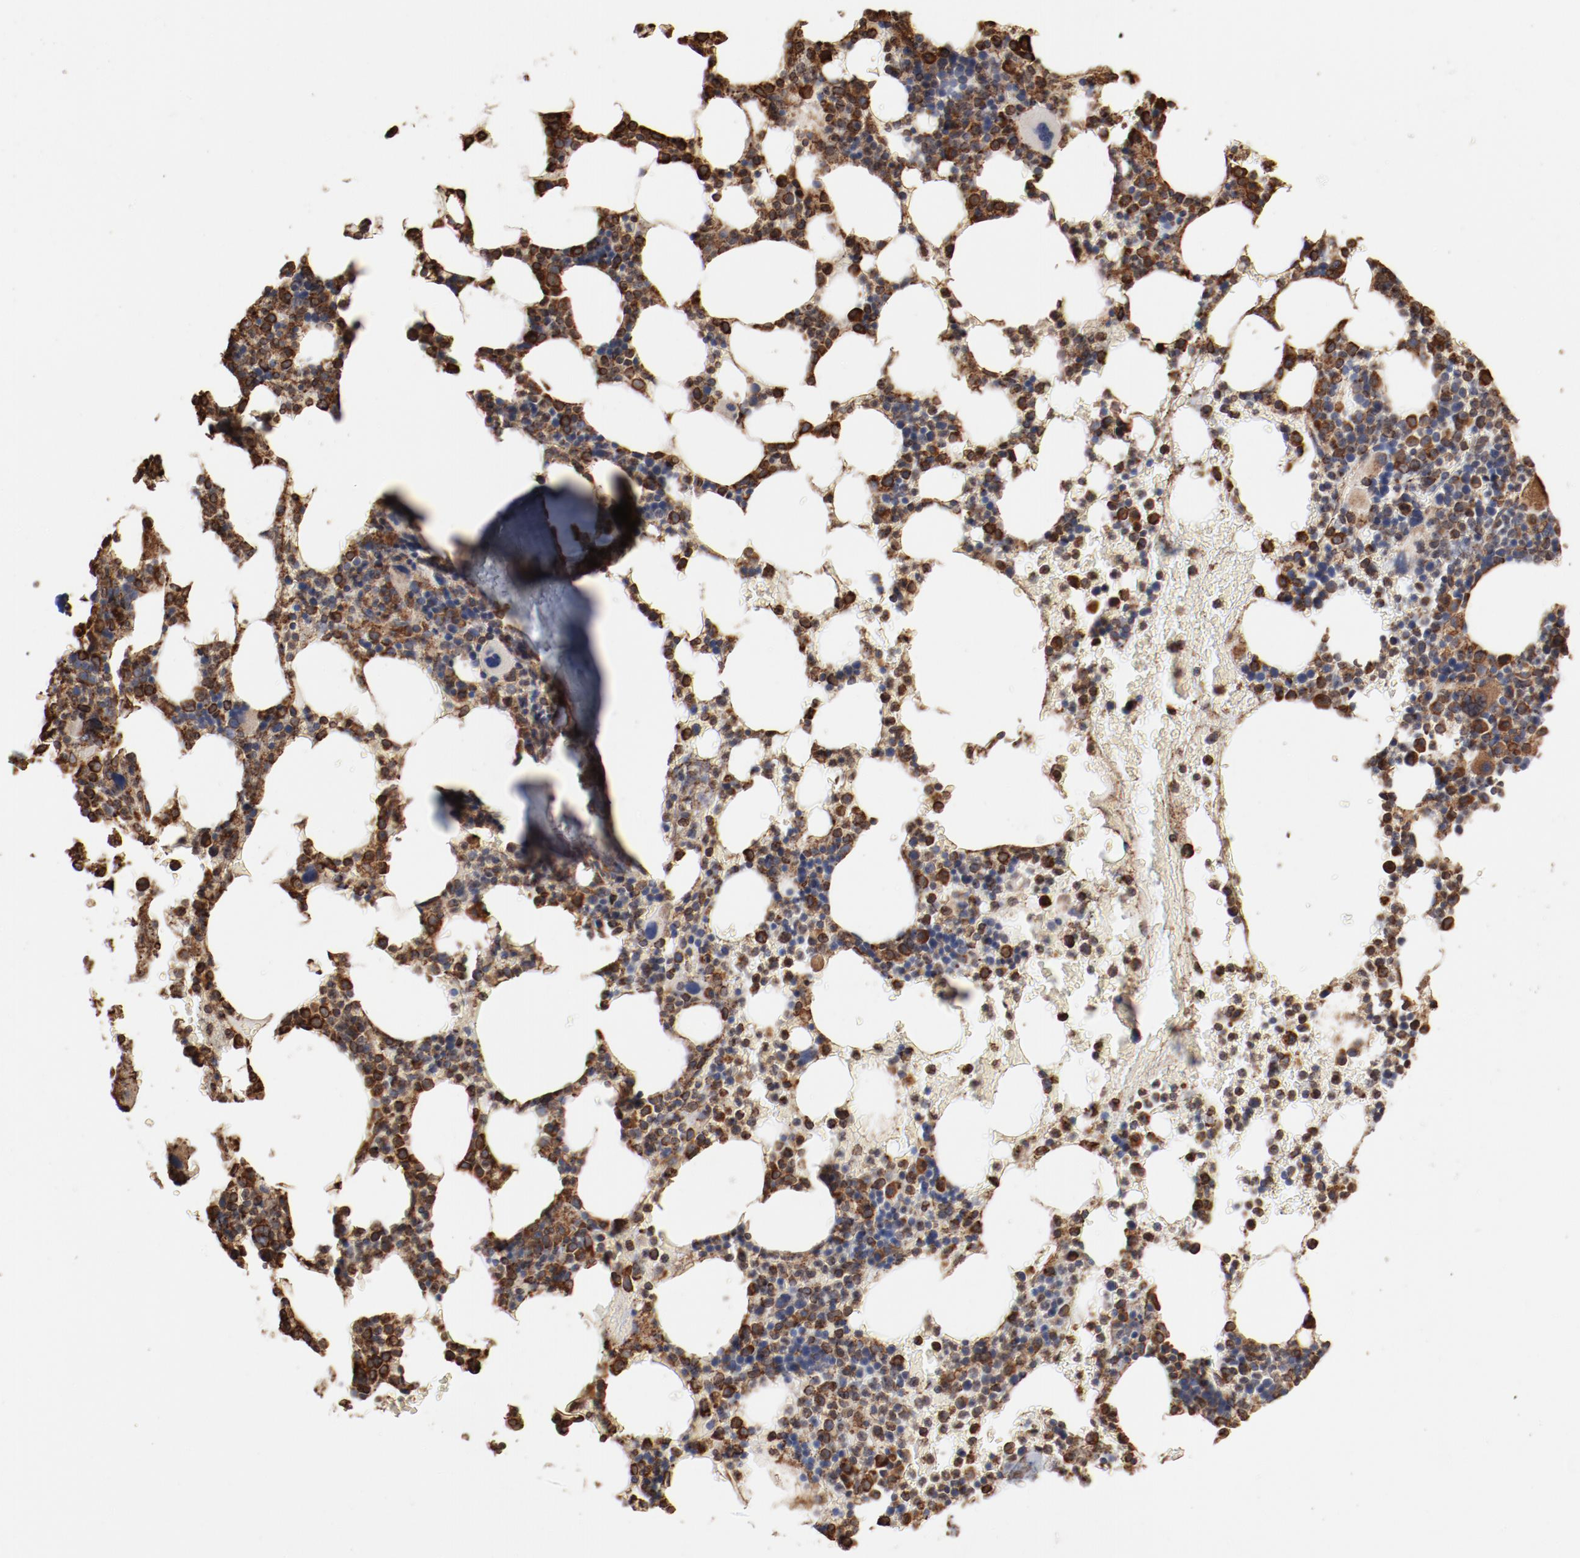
{"staining": {"intensity": "strong", "quantity": "25%-75%", "location": "cytoplasmic/membranous"}, "tissue": "bone marrow", "cell_type": "Hematopoietic cells", "image_type": "normal", "snomed": [{"axis": "morphology", "description": "Normal tissue, NOS"}, {"axis": "topography", "description": "Bone marrow"}], "caption": "Hematopoietic cells demonstrate high levels of strong cytoplasmic/membranous expression in approximately 25%-75% of cells in benign human bone marrow. (DAB (3,3'-diaminobenzidine) = brown stain, brightfield microscopy at high magnification).", "gene": "PDIA3", "patient": {"sex": "female", "age": 66}}